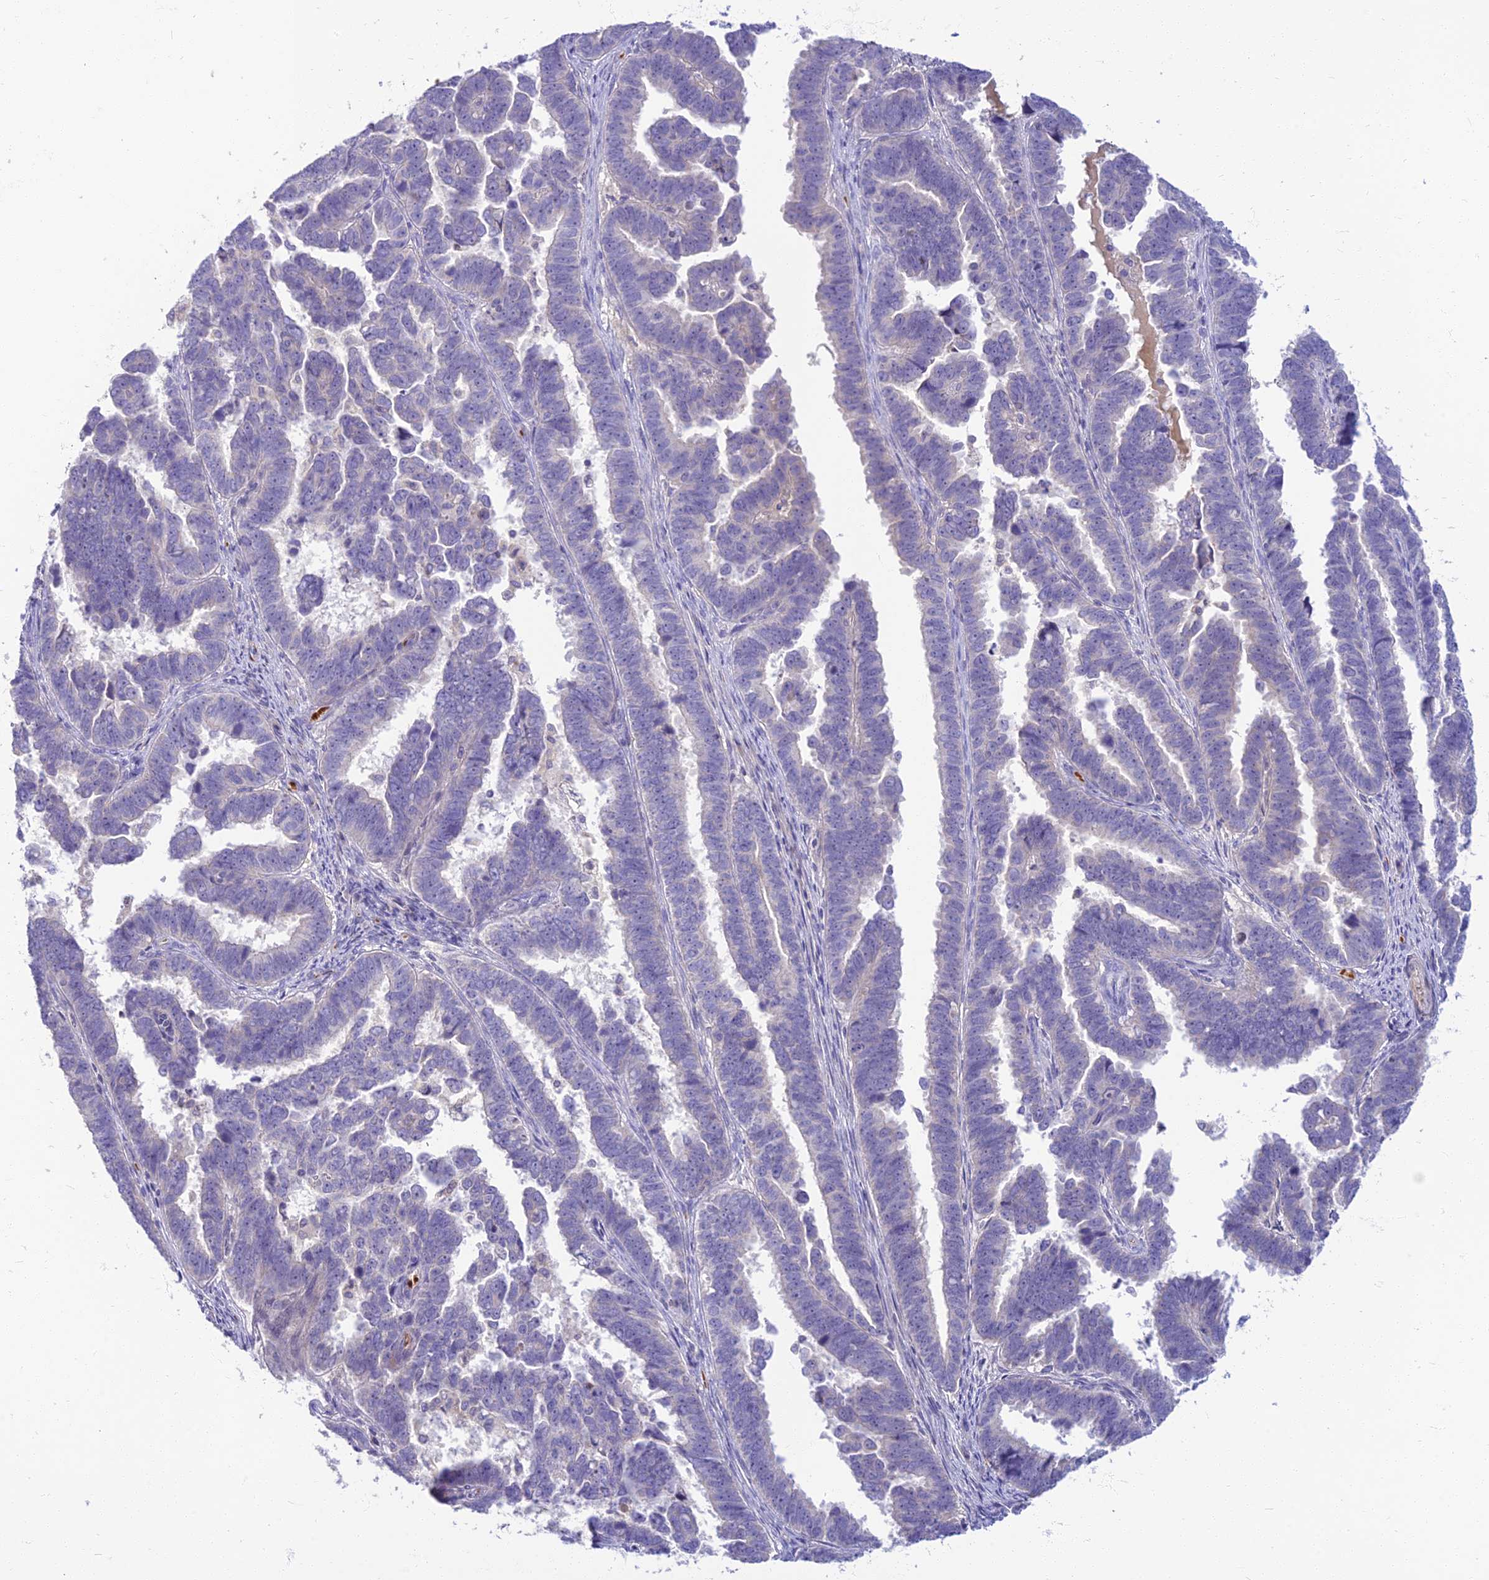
{"staining": {"intensity": "negative", "quantity": "none", "location": "none"}, "tissue": "endometrial cancer", "cell_type": "Tumor cells", "image_type": "cancer", "snomed": [{"axis": "morphology", "description": "Adenocarcinoma, NOS"}, {"axis": "topography", "description": "Endometrium"}], "caption": "Human endometrial adenocarcinoma stained for a protein using IHC shows no staining in tumor cells.", "gene": "CLIP4", "patient": {"sex": "female", "age": 75}}